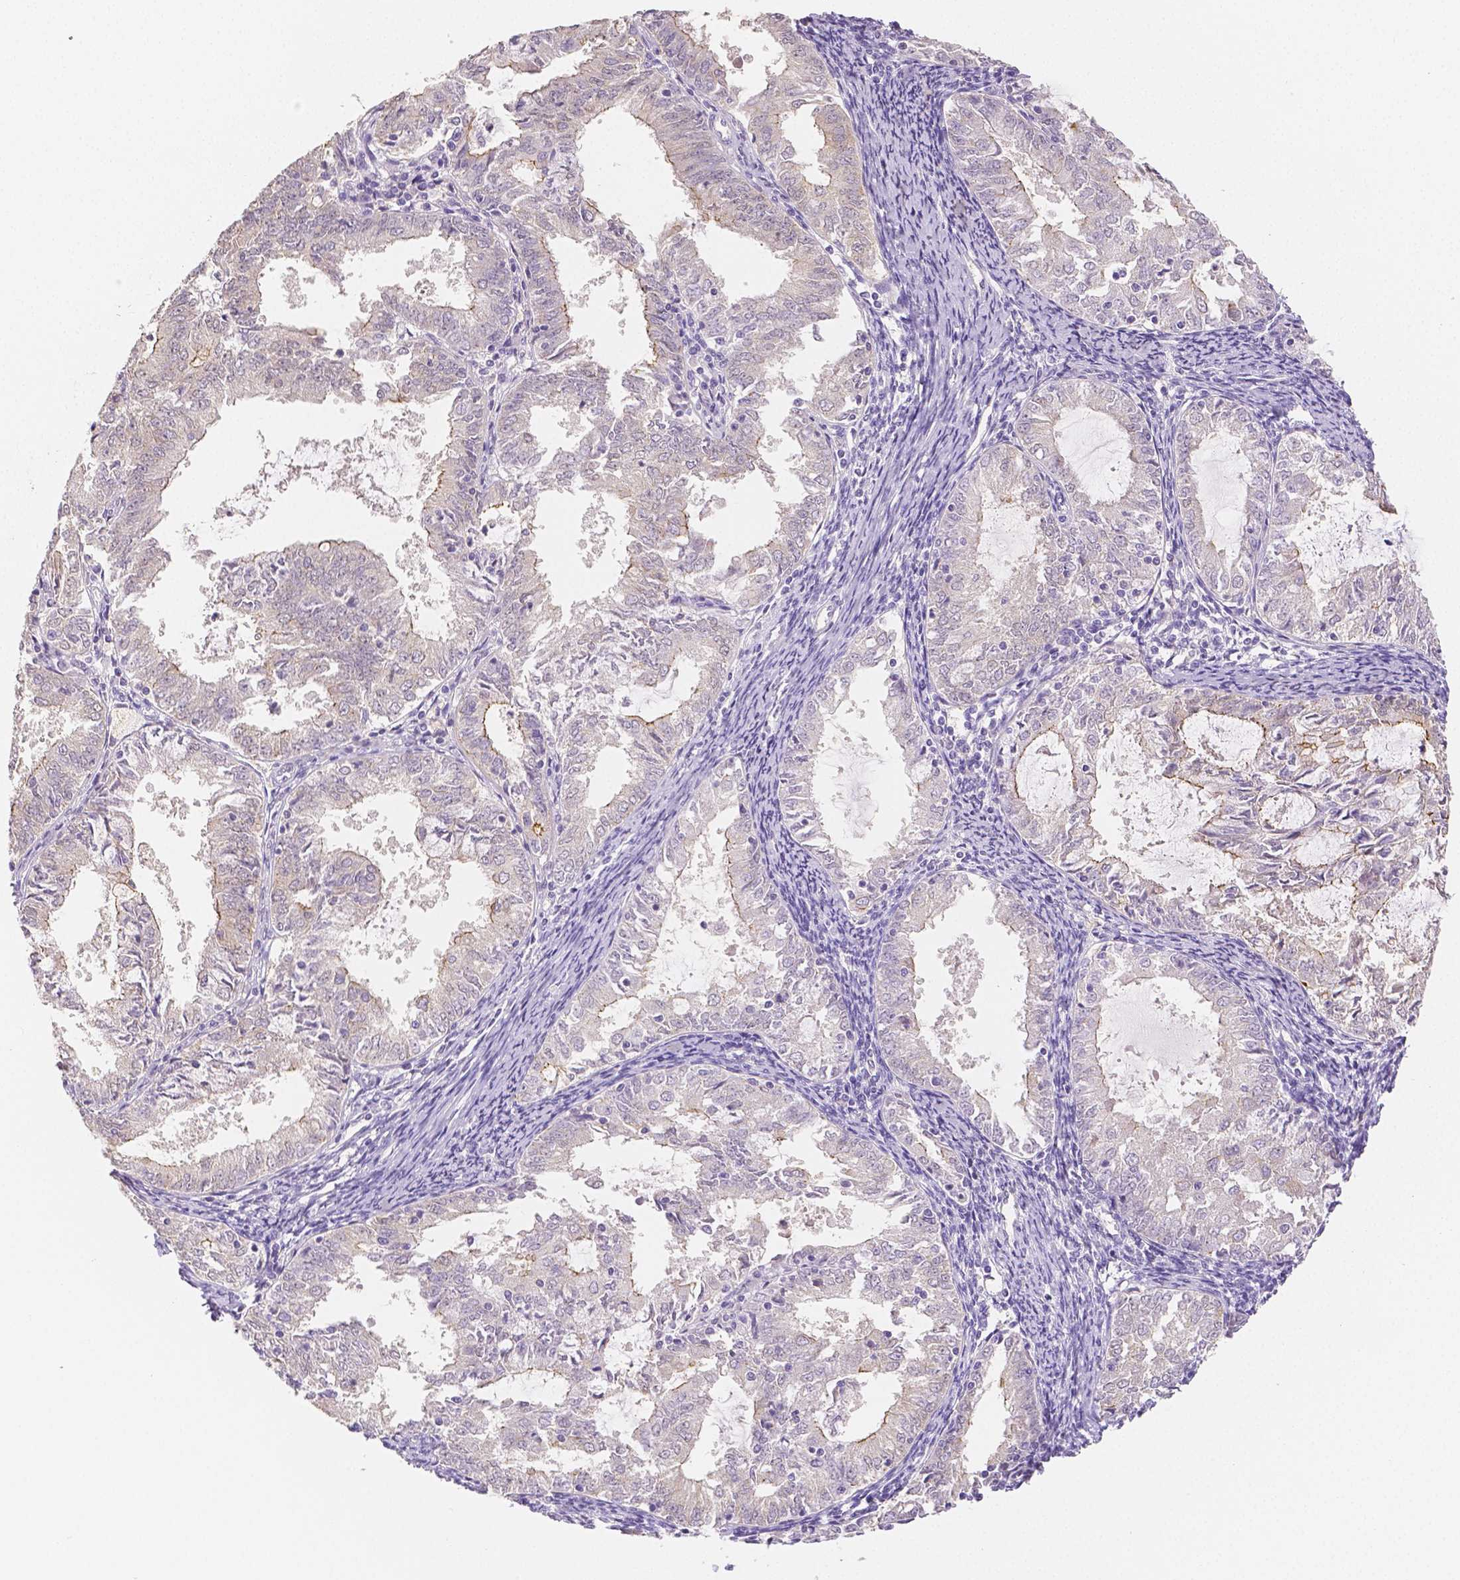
{"staining": {"intensity": "negative", "quantity": "none", "location": "none"}, "tissue": "endometrial cancer", "cell_type": "Tumor cells", "image_type": "cancer", "snomed": [{"axis": "morphology", "description": "Adenocarcinoma, NOS"}, {"axis": "topography", "description": "Endometrium"}], "caption": "Protein analysis of endometrial cancer (adenocarcinoma) reveals no significant staining in tumor cells.", "gene": "OCLN", "patient": {"sex": "female", "age": 57}}